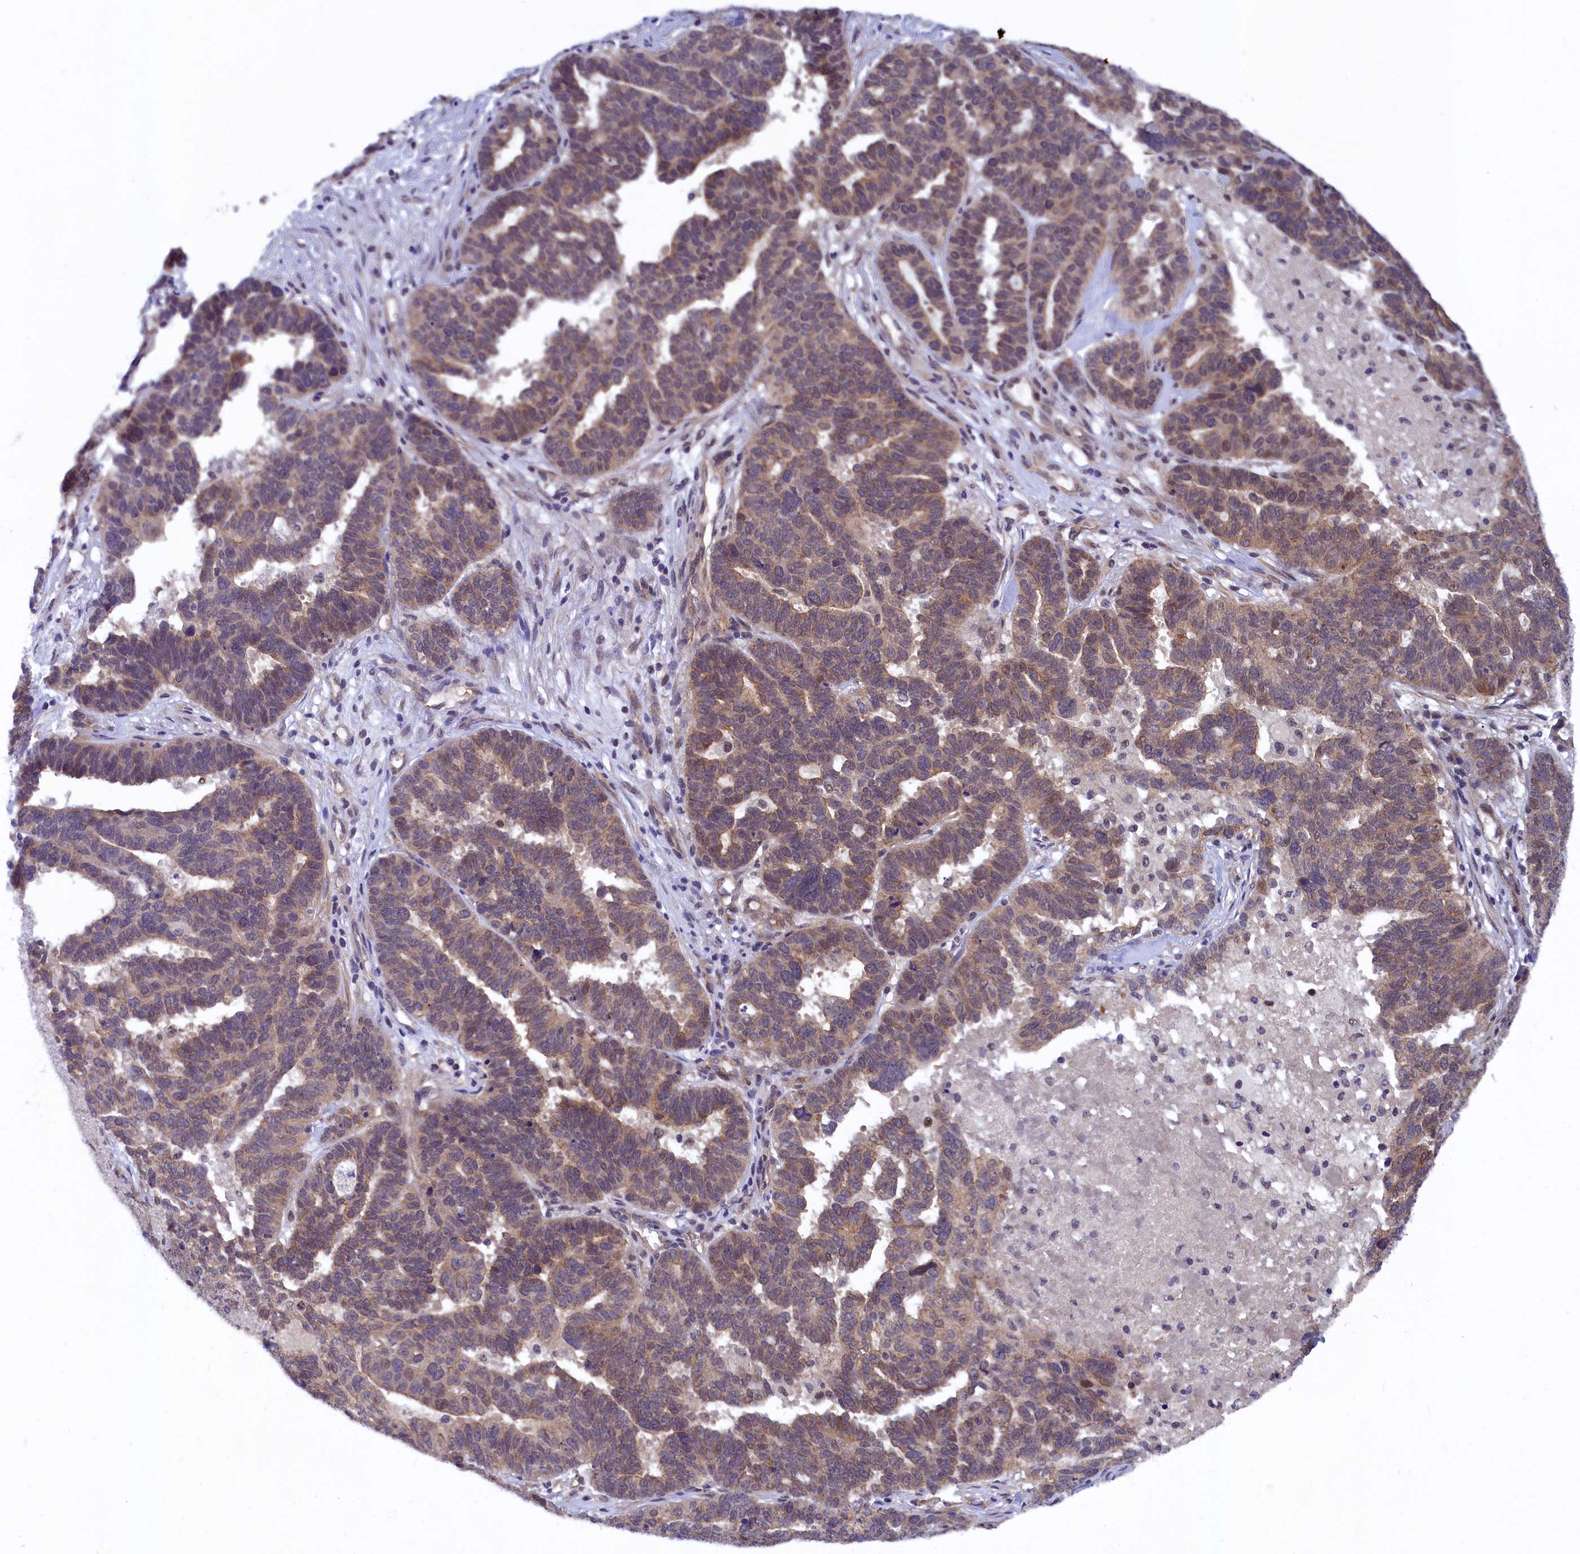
{"staining": {"intensity": "moderate", "quantity": ">75%", "location": "cytoplasmic/membranous"}, "tissue": "ovarian cancer", "cell_type": "Tumor cells", "image_type": "cancer", "snomed": [{"axis": "morphology", "description": "Cystadenocarcinoma, serous, NOS"}, {"axis": "topography", "description": "Ovary"}], "caption": "This micrograph demonstrates IHC staining of human ovarian cancer (serous cystadenocarcinoma), with medium moderate cytoplasmic/membranous expression in approximately >75% of tumor cells.", "gene": "ARL14EP", "patient": {"sex": "female", "age": 59}}